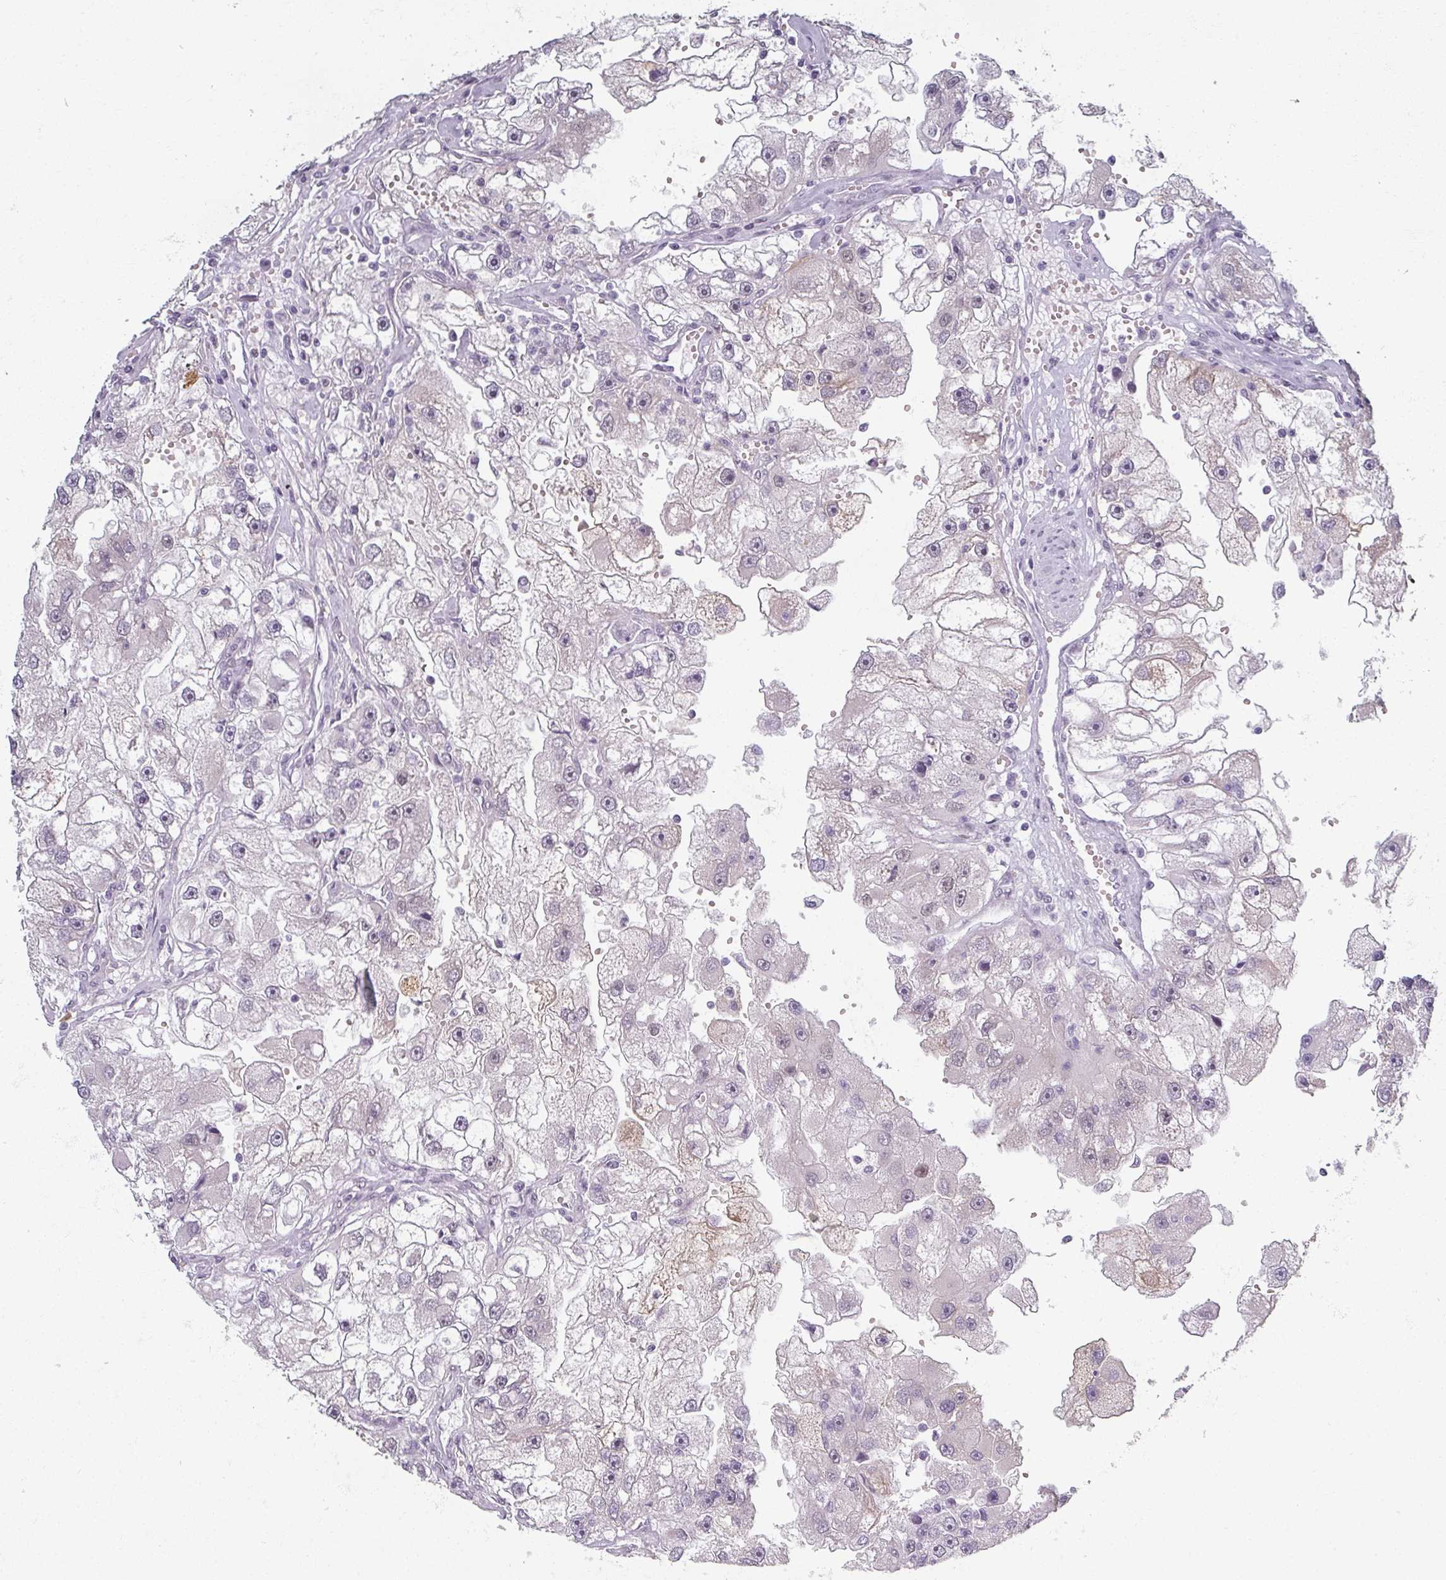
{"staining": {"intensity": "moderate", "quantity": "<25%", "location": "nuclear"}, "tissue": "renal cancer", "cell_type": "Tumor cells", "image_type": "cancer", "snomed": [{"axis": "morphology", "description": "Adenocarcinoma, NOS"}, {"axis": "topography", "description": "Kidney"}], "caption": "Adenocarcinoma (renal) stained with a brown dye reveals moderate nuclear positive positivity in about <25% of tumor cells.", "gene": "RIPOR3", "patient": {"sex": "male", "age": 63}}